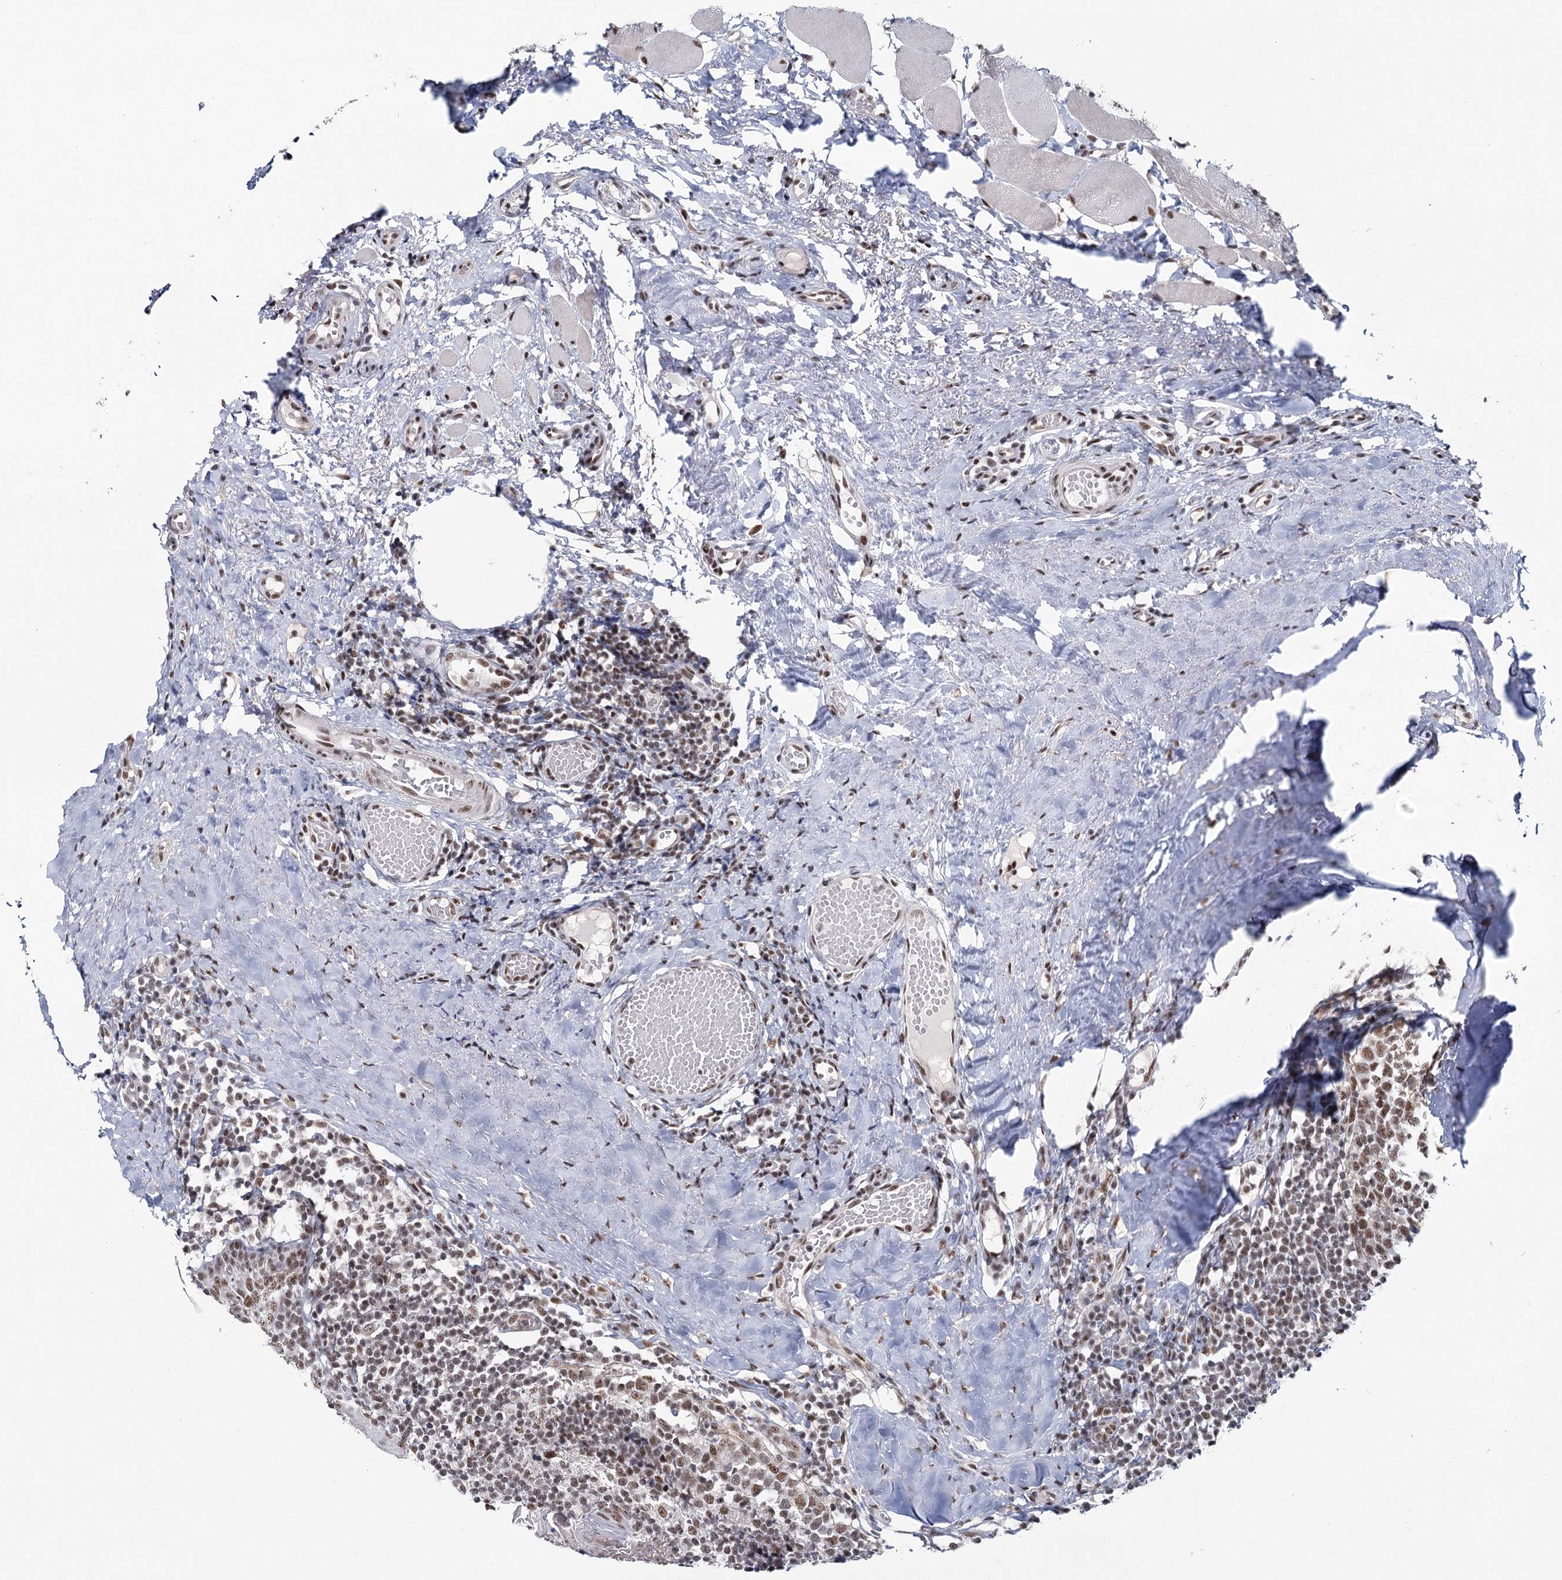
{"staining": {"intensity": "strong", "quantity": ">75%", "location": "nuclear"}, "tissue": "tonsil", "cell_type": "Germinal center cells", "image_type": "normal", "snomed": [{"axis": "morphology", "description": "Normal tissue, NOS"}, {"axis": "topography", "description": "Tonsil"}], "caption": "DAB (3,3'-diaminobenzidine) immunohistochemical staining of normal human tonsil displays strong nuclear protein expression in about >75% of germinal center cells.", "gene": "SCAF8", "patient": {"sex": "female", "age": 19}}